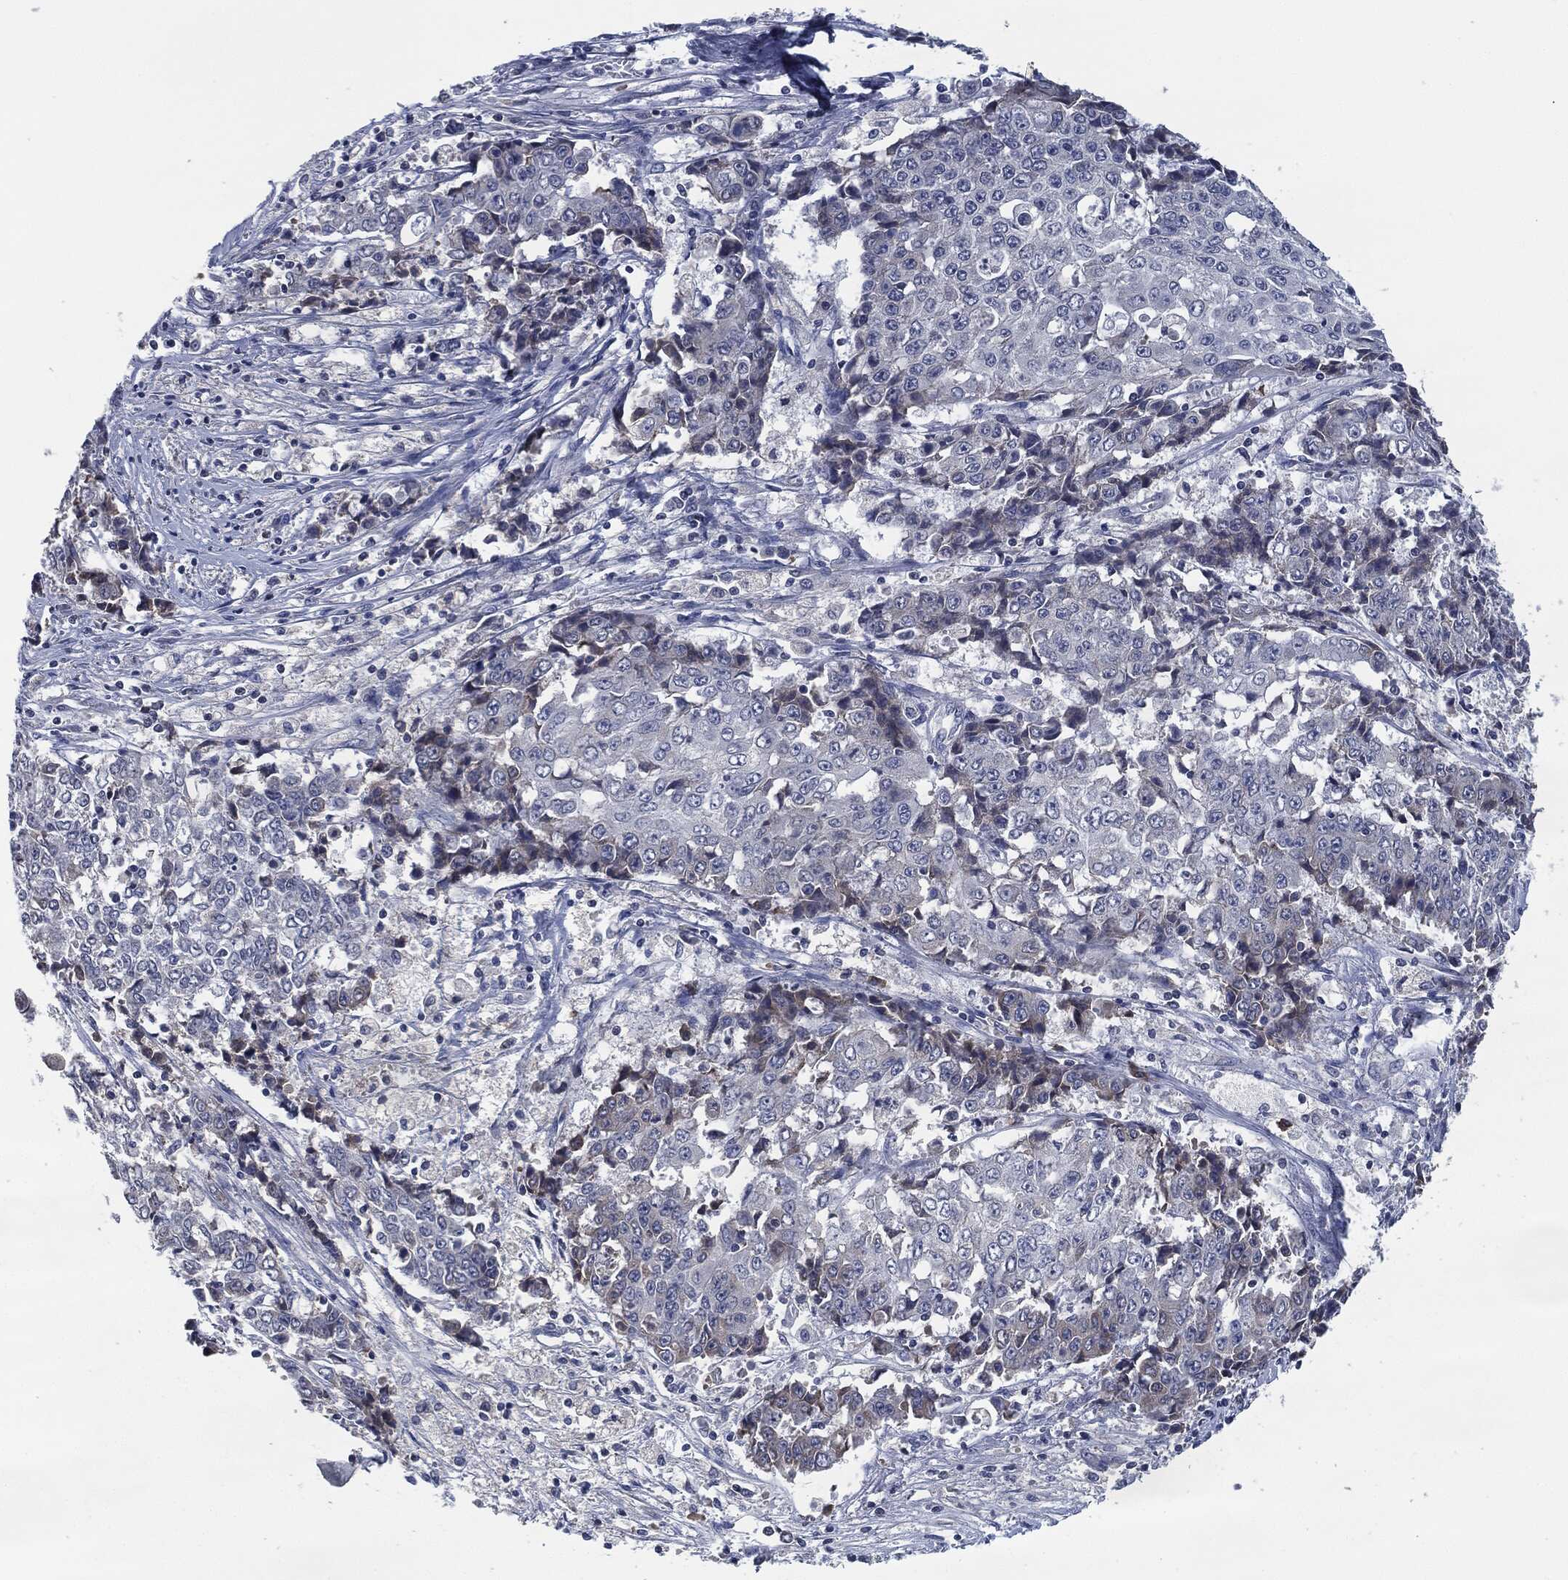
{"staining": {"intensity": "negative", "quantity": "none", "location": "none"}, "tissue": "ovarian cancer", "cell_type": "Tumor cells", "image_type": "cancer", "snomed": [{"axis": "morphology", "description": "Carcinoma, endometroid"}, {"axis": "topography", "description": "Ovary"}], "caption": "DAB immunohistochemical staining of ovarian cancer (endometroid carcinoma) demonstrates no significant expression in tumor cells.", "gene": "IL2RG", "patient": {"sex": "female", "age": 42}}